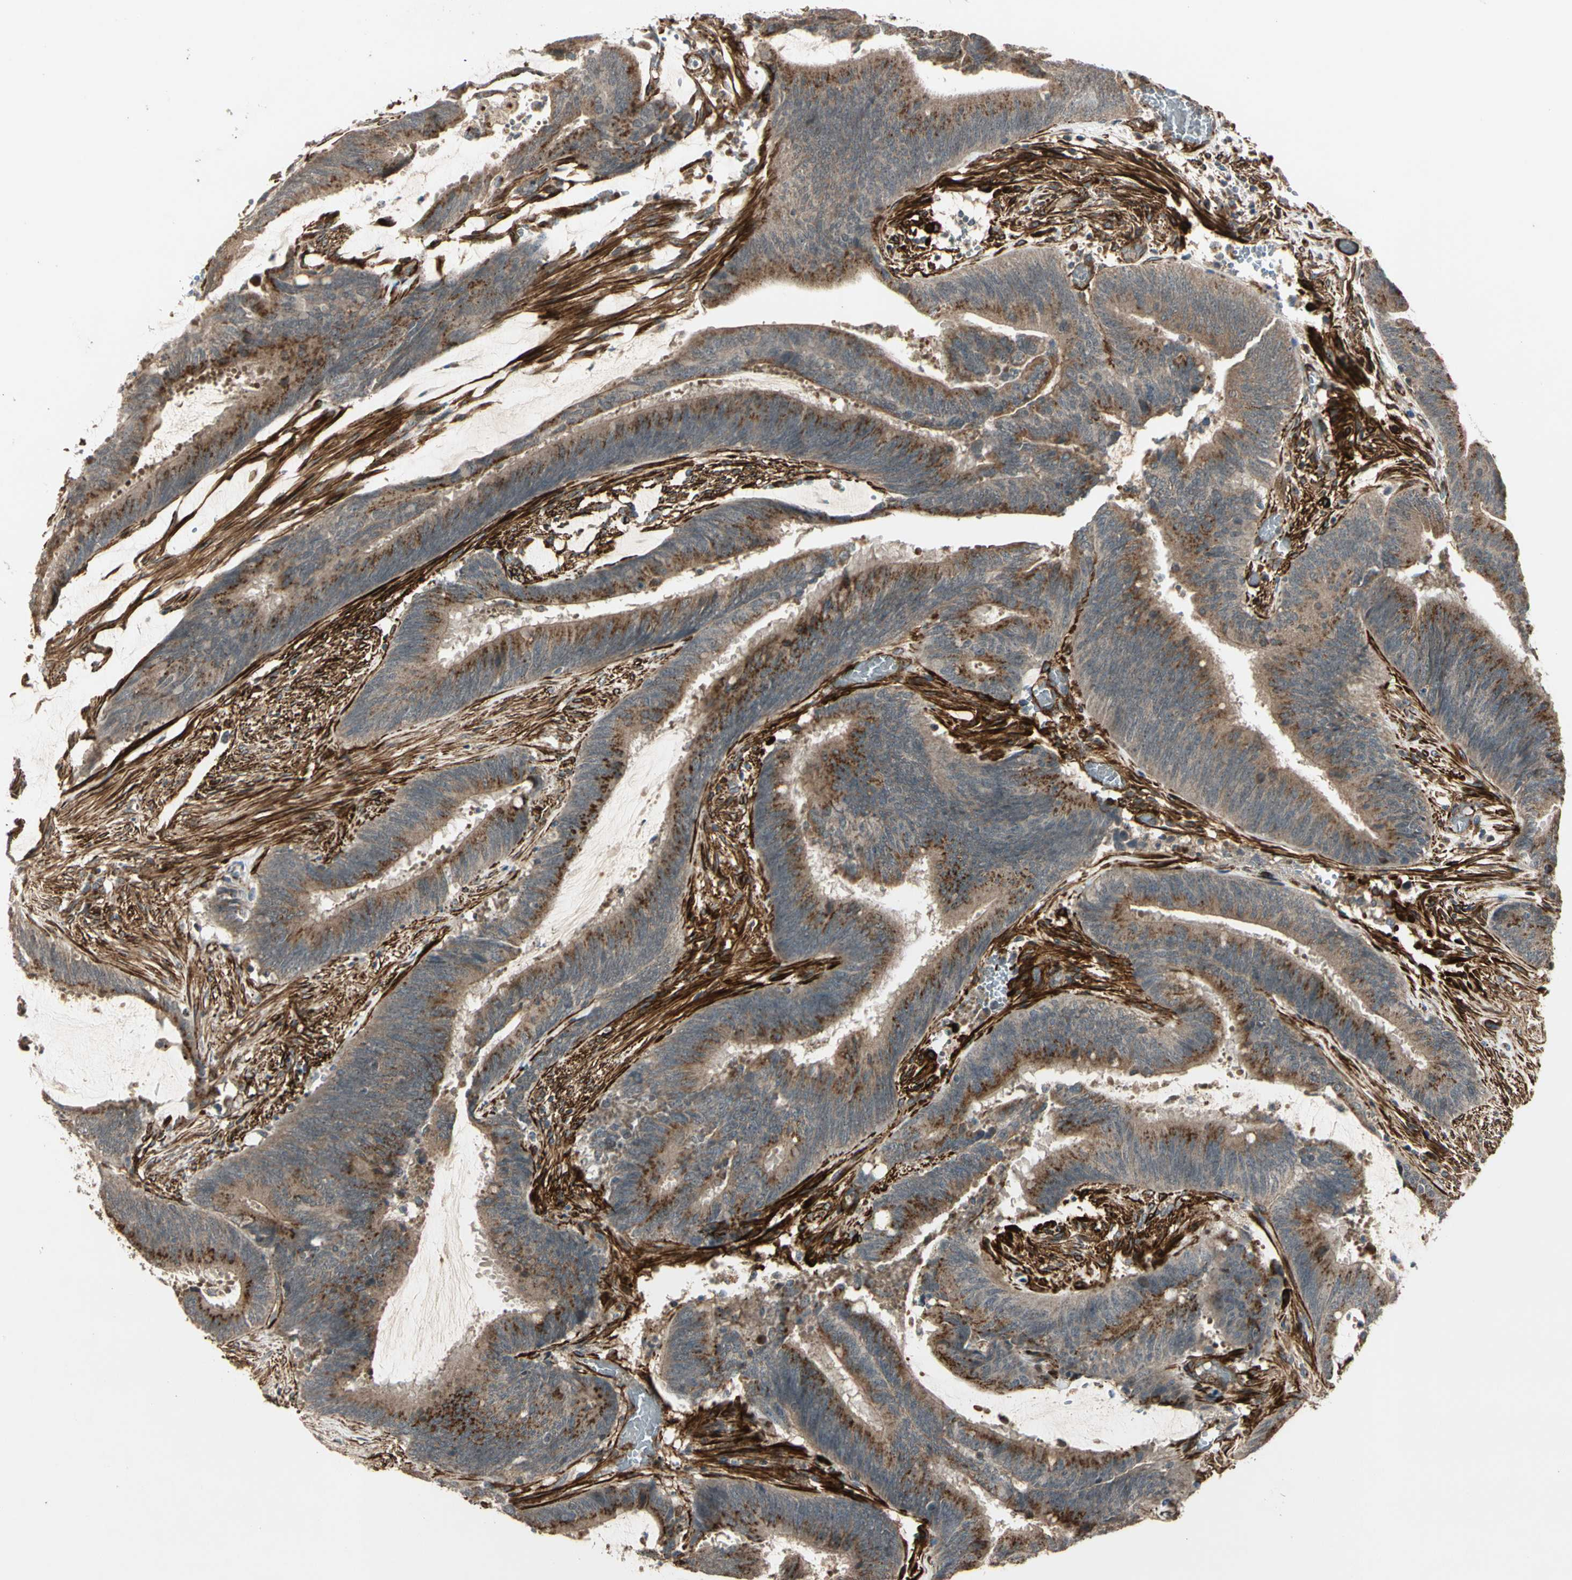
{"staining": {"intensity": "moderate", "quantity": ">75%", "location": "cytoplasmic/membranous"}, "tissue": "colorectal cancer", "cell_type": "Tumor cells", "image_type": "cancer", "snomed": [{"axis": "morphology", "description": "Adenocarcinoma, NOS"}, {"axis": "topography", "description": "Rectum"}], "caption": "Protein staining exhibits moderate cytoplasmic/membranous positivity in approximately >75% of tumor cells in colorectal cancer.", "gene": "GCK", "patient": {"sex": "female", "age": 66}}